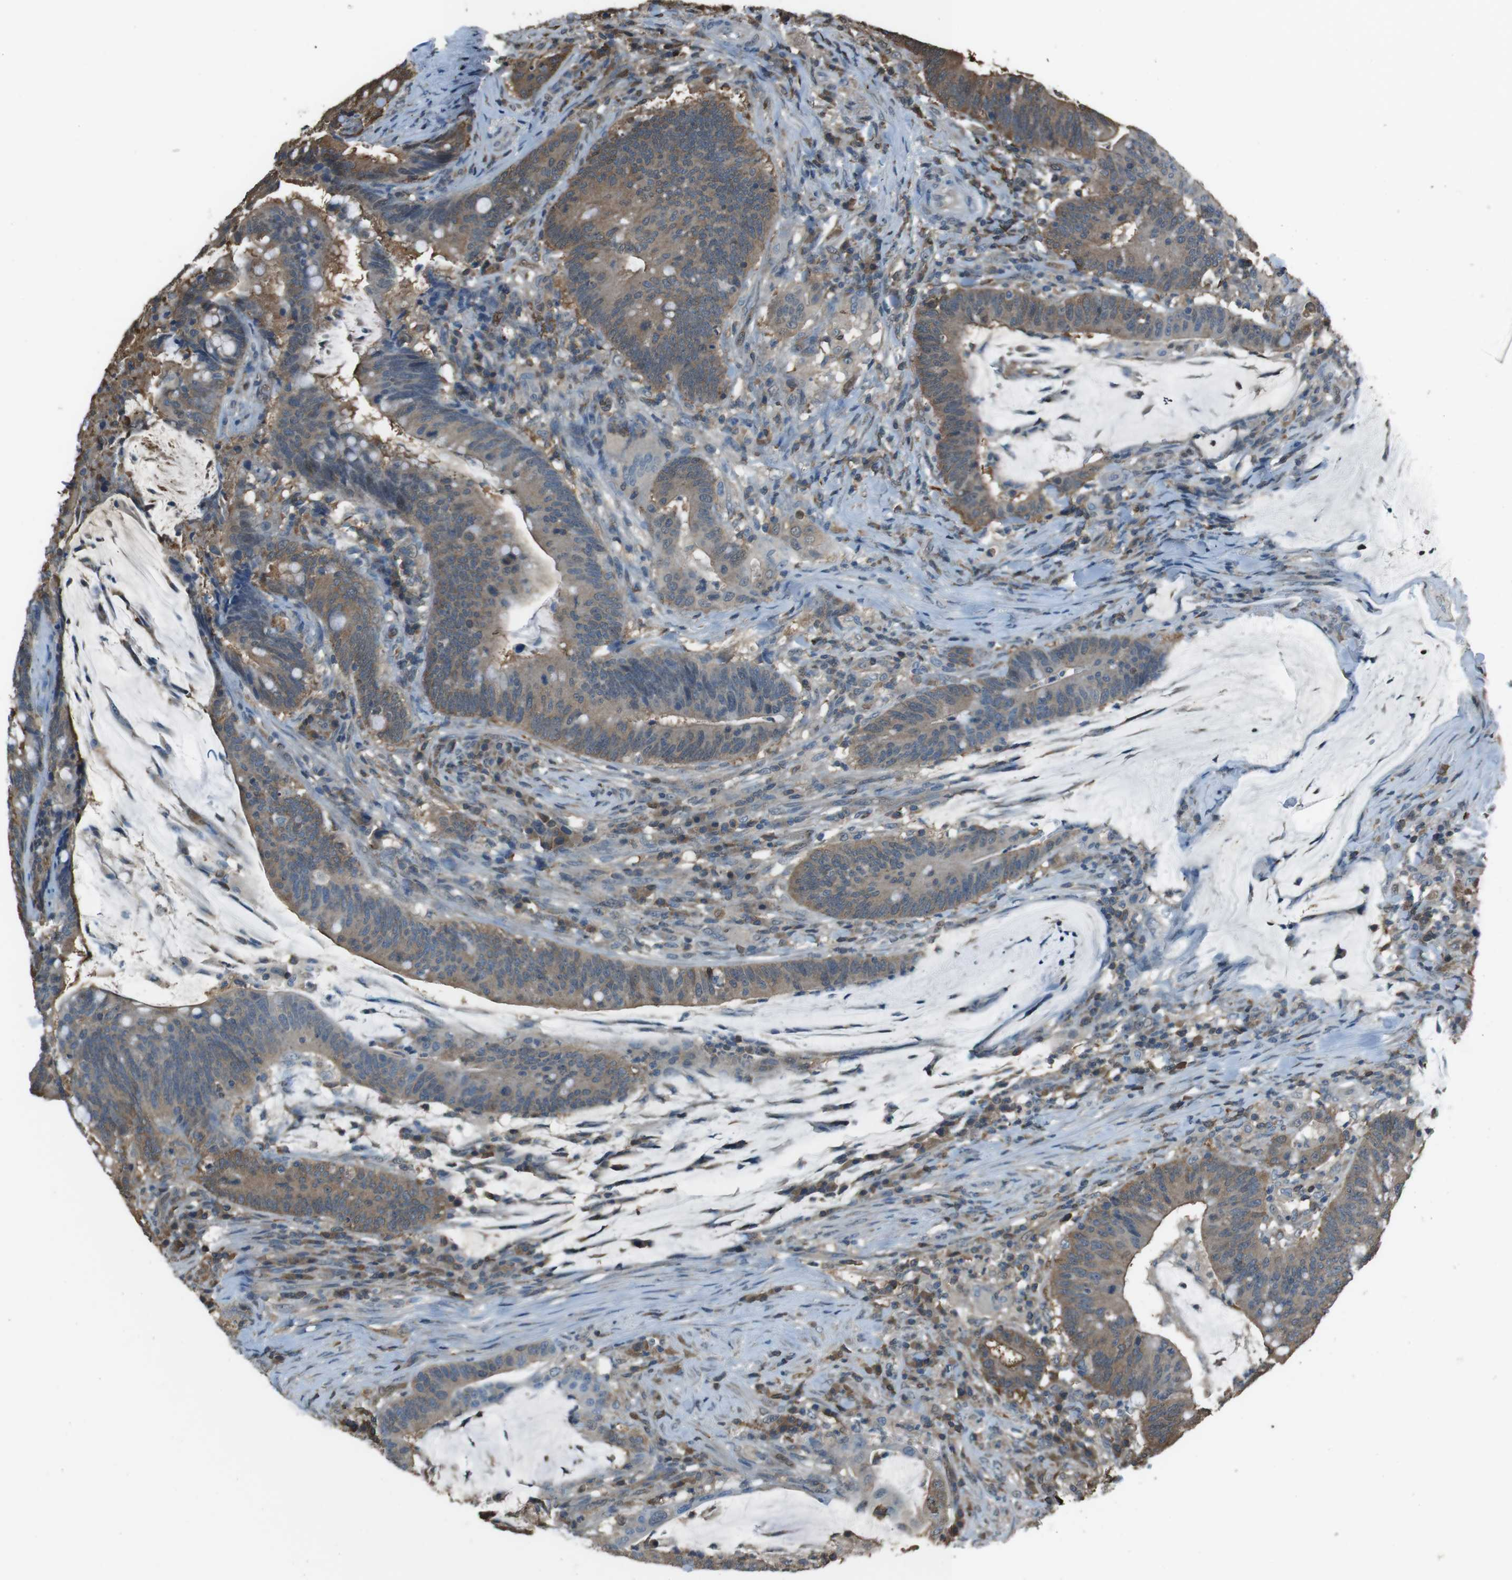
{"staining": {"intensity": "moderate", "quantity": ">75%", "location": "cytoplasmic/membranous"}, "tissue": "colorectal cancer", "cell_type": "Tumor cells", "image_type": "cancer", "snomed": [{"axis": "morphology", "description": "Normal tissue, NOS"}, {"axis": "morphology", "description": "Adenocarcinoma, NOS"}, {"axis": "topography", "description": "Colon"}], "caption": "Protein expression by immunohistochemistry displays moderate cytoplasmic/membranous positivity in approximately >75% of tumor cells in adenocarcinoma (colorectal).", "gene": "TWSG1", "patient": {"sex": "female", "age": 66}}